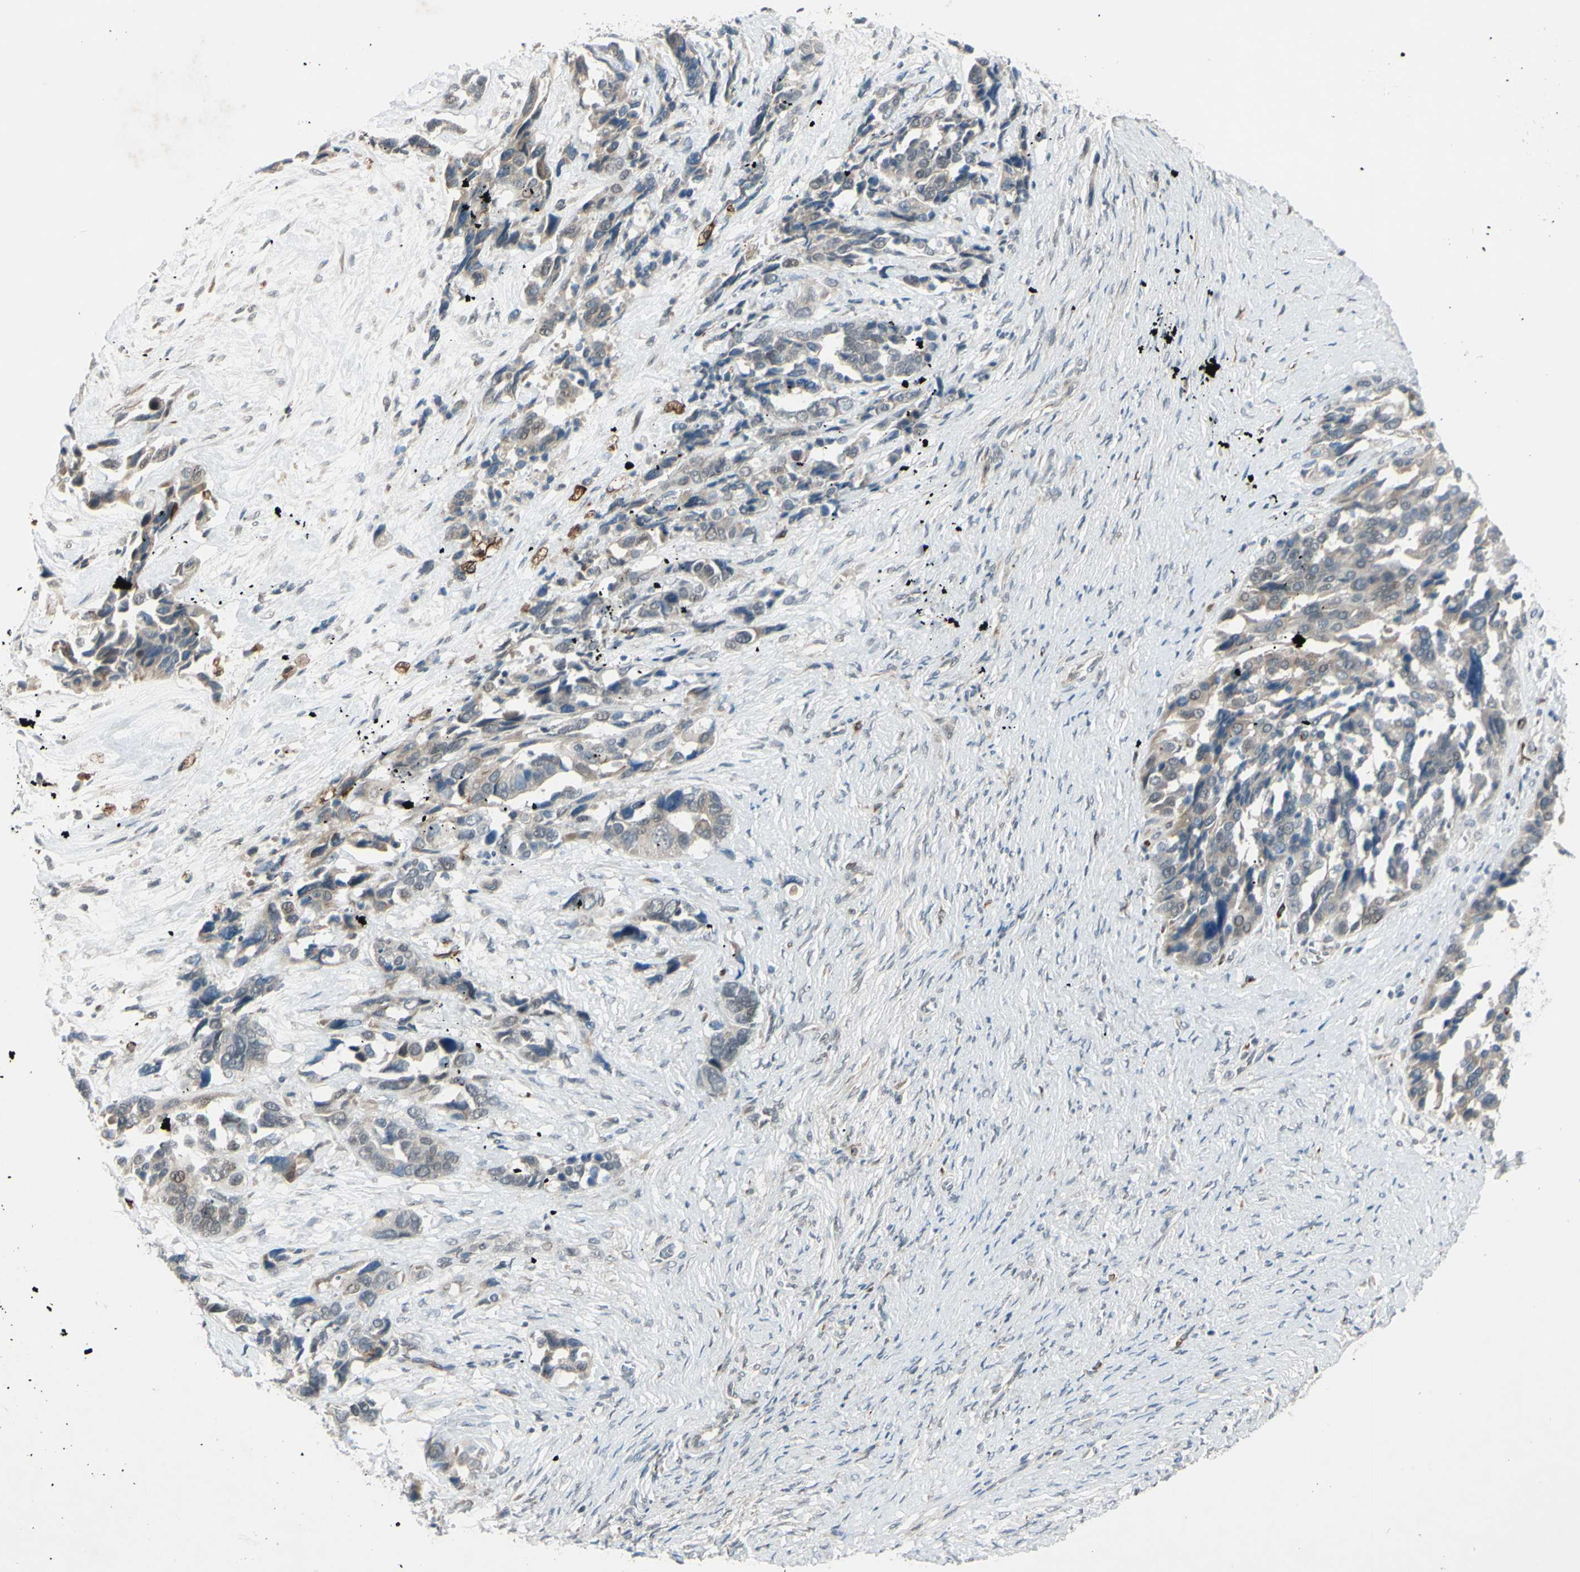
{"staining": {"intensity": "negative", "quantity": "none", "location": "none"}, "tissue": "ovarian cancer", "cell_type": "Tumor cells", "image_type": "cancer", "snomed": [{"axis": "morphology", "description": "Cystadenocarcinoma, serous, NOS"}, {"axis": "topography", "description": "Ovary"}], "caption": "This is a micrograph of immunohistochemistry staining of serous cystadenocarcinoma (ovarian), which shows no expression in tumor cells.", "gene": "FGFR2", "patient": {"sex": "female", "age": 44}}